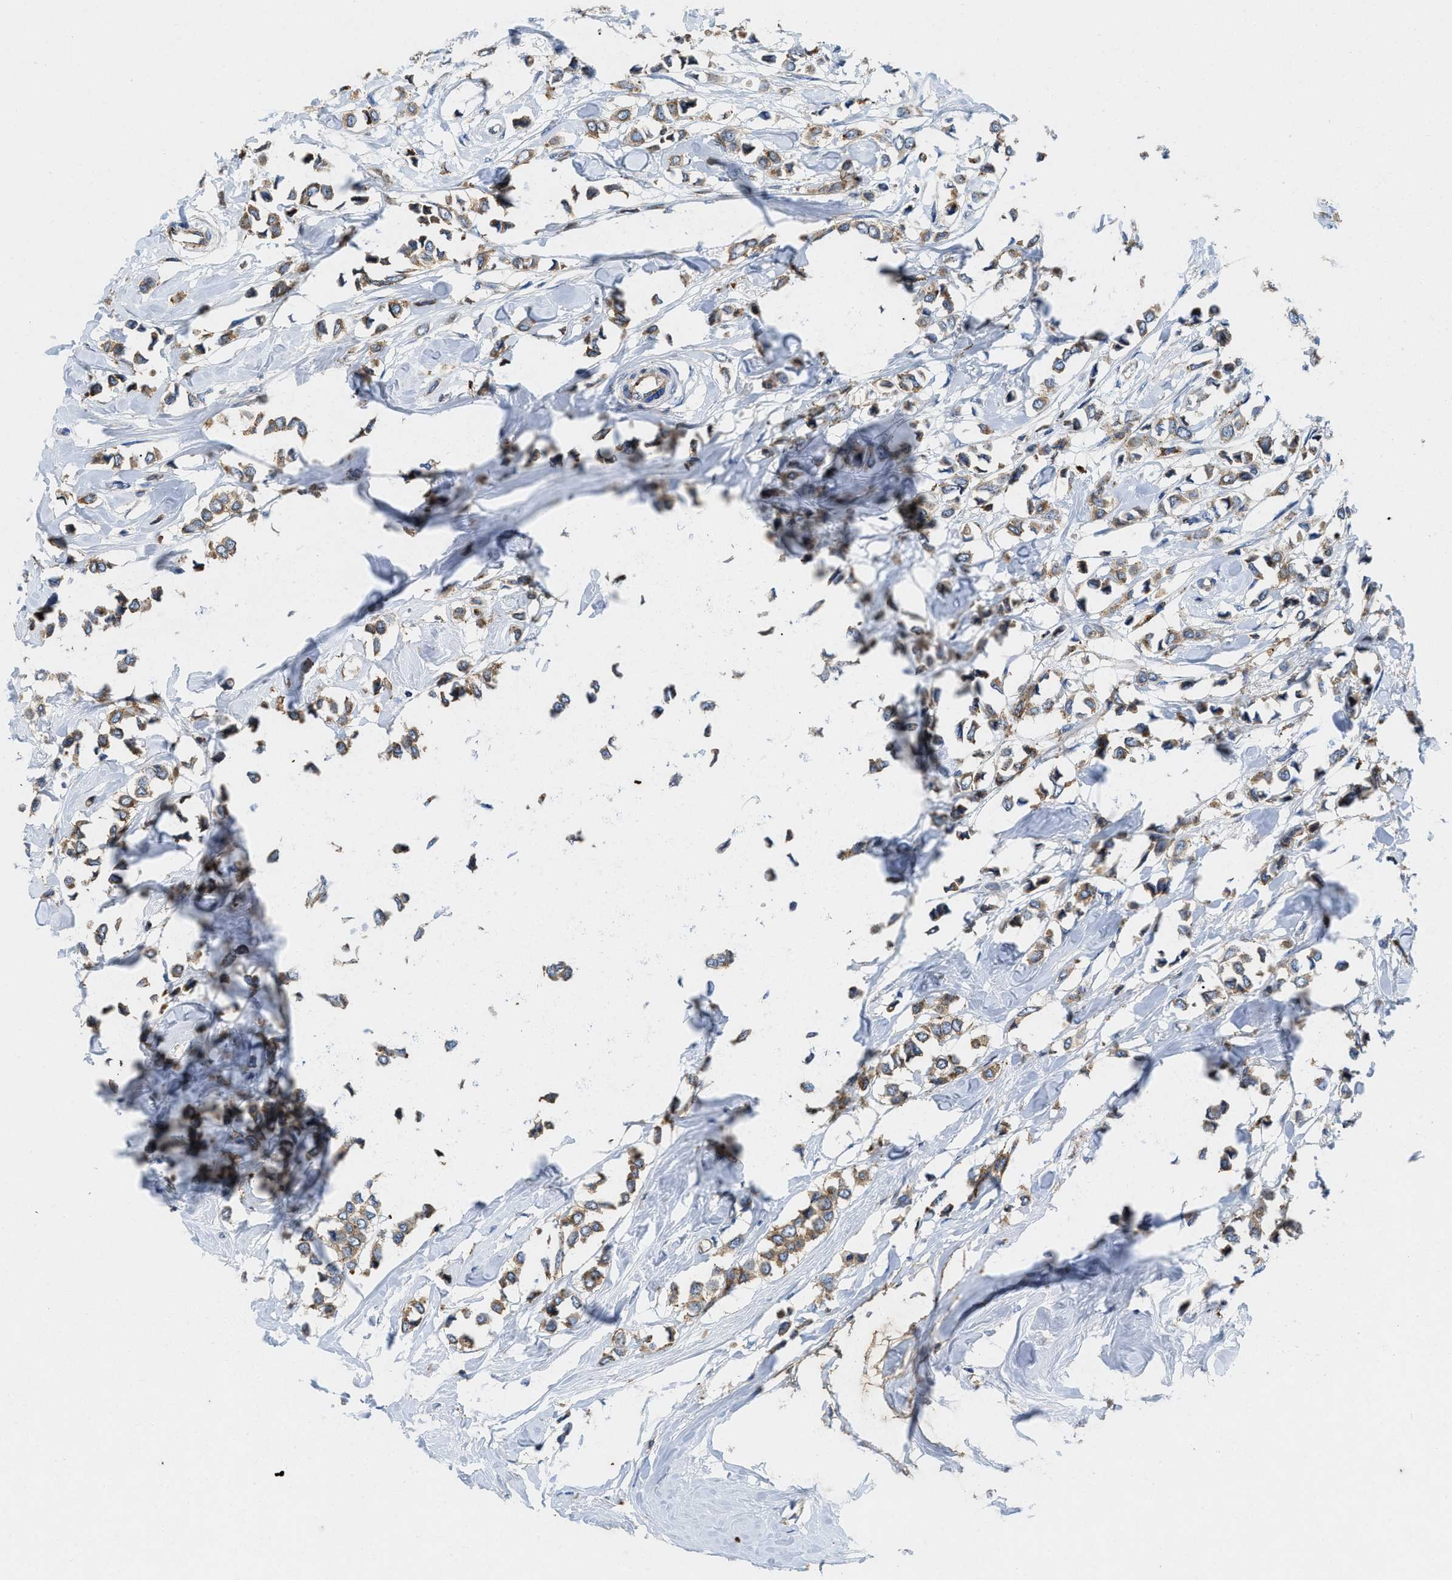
{"staining": {"intensity": "moderate", "quantity": ">75%", "location": "cytoplasmic/membranous"}, "tissue": "breast cancer", "cell_type": "Tumor cells", "image_type": "cancer", "snomed": [{"axis": "morphology", "description": "Lobular carcinoma"}, {"axis": "topography", "description": "Breast"}], "caption": "This is an image of IHC staining of breast lobular carcinoma, which shows moderate positivity in the cytoplasmic/membranous of tumor cells.", "gene": "ENPP4", "patient": {"sex": "female", "age": 51}}